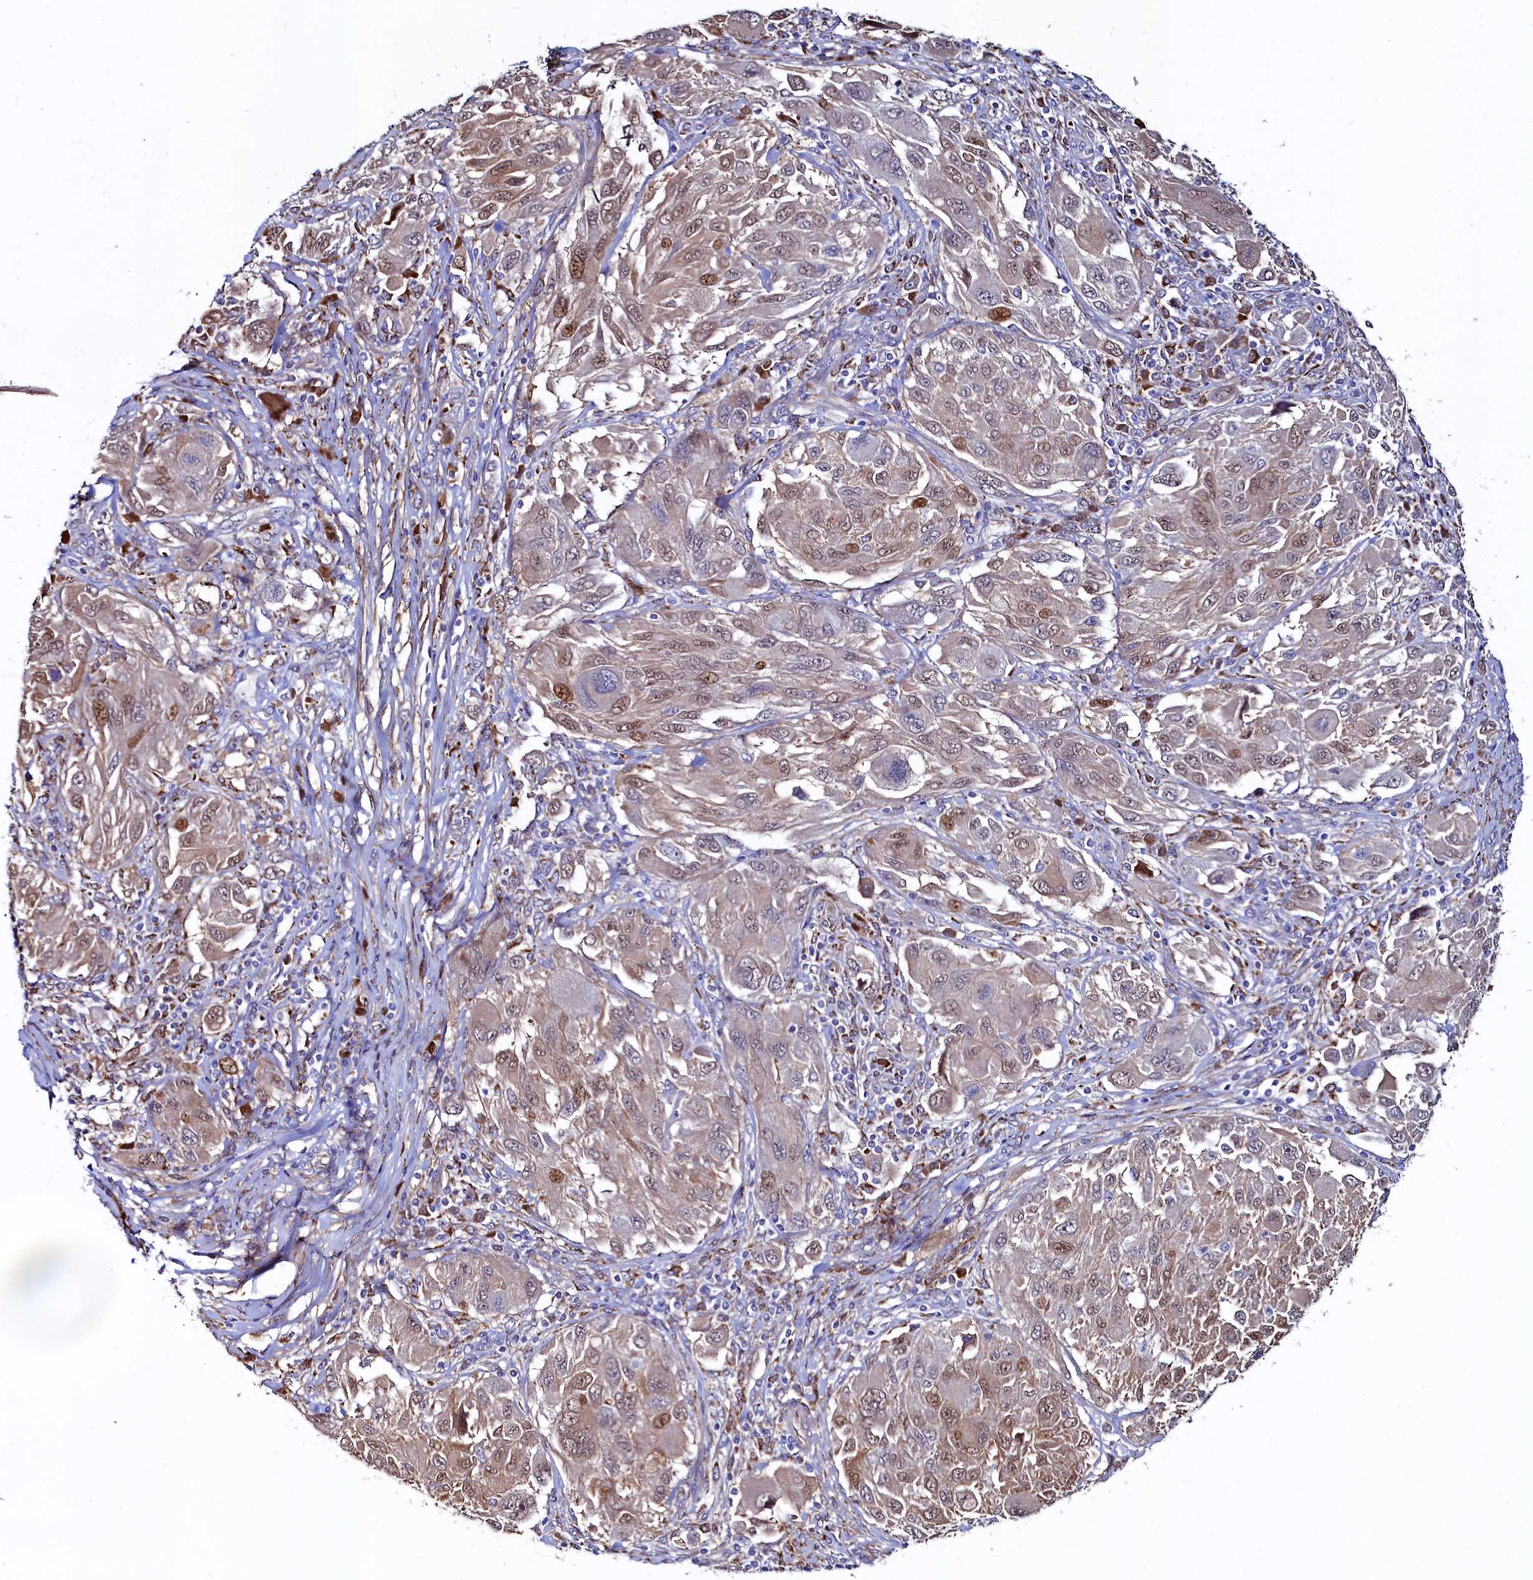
{"staining": {"intensity": "moderate", "quantity": "<25%", "location": "nuclear"}, "tissue": "melanoma", "cell_type": "Tumor cells", "image_type": "cancer", "snomed": [{"axis": "morphology", "description": "Malignant melanoma, NOS"}, {"axis": "topography", "description": "Skin"}], "caption": "Malignant melanoma stained with DAB immunohistochemistry (IHC) displays low levels of moderate nuclear positivity in about <25% of tumor cells.", "gene": "ASTE1", "patient": {"sex": "female", "age": 91}}